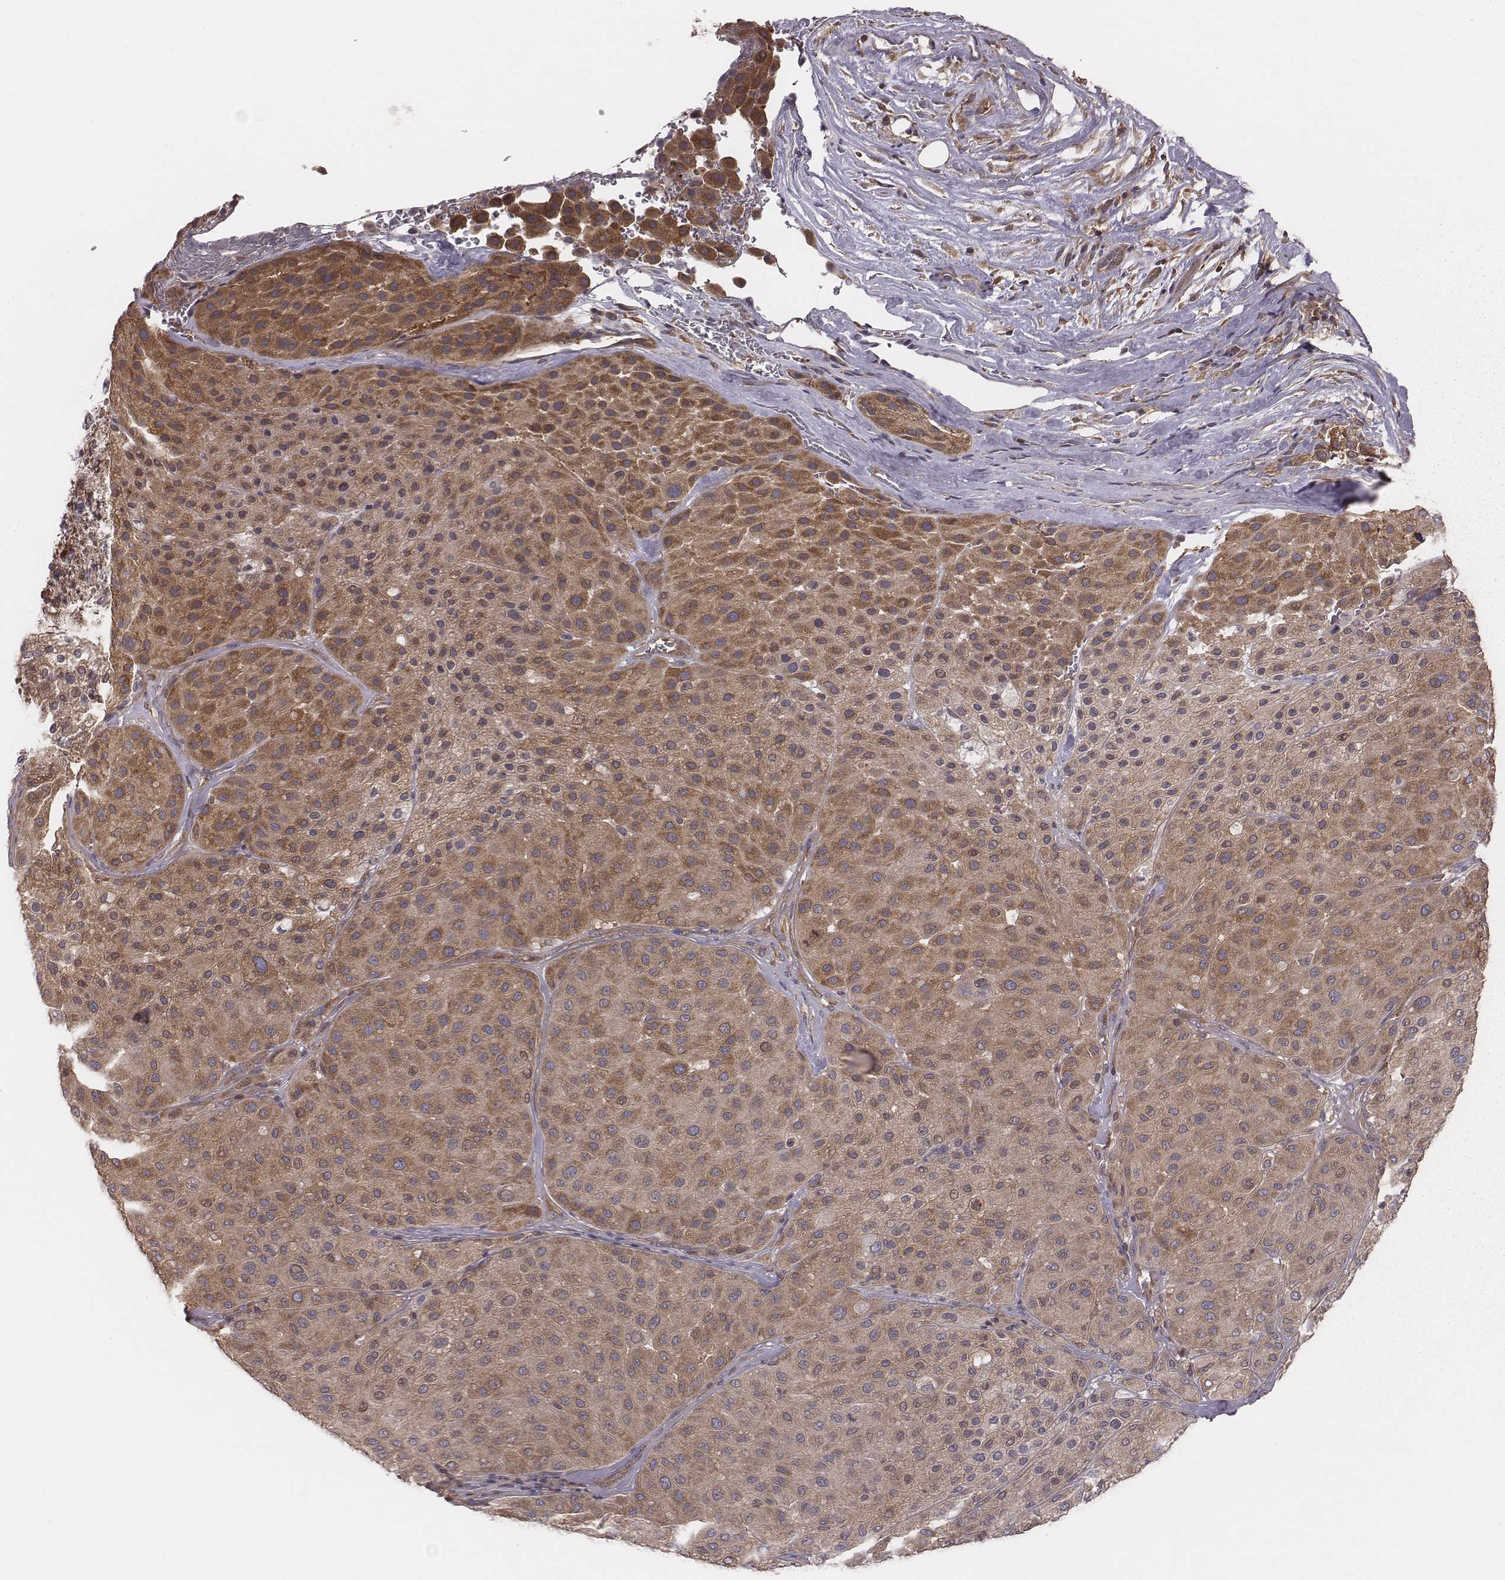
{"staining": {"intensity": "moderate", "quantity": ">75%", "location": "cytoplasmic/membranous"}, "tissue": "melanoma", "cell_type": "Tumor cells", "image_type": "cancer", "snomed": [{"axis": "morphology", "description": "Malignant melanoma, Metastatic site"}, {"axis": "topography", "description": "Smooth muscle"}], "caption": "Tumor cells exhibit medium levels of moderate cytoplasmic/membranous expression in about >75% of cells in human melanoma.", "gene": "CAD", "patient": {"sex": "male", "age": 41}}